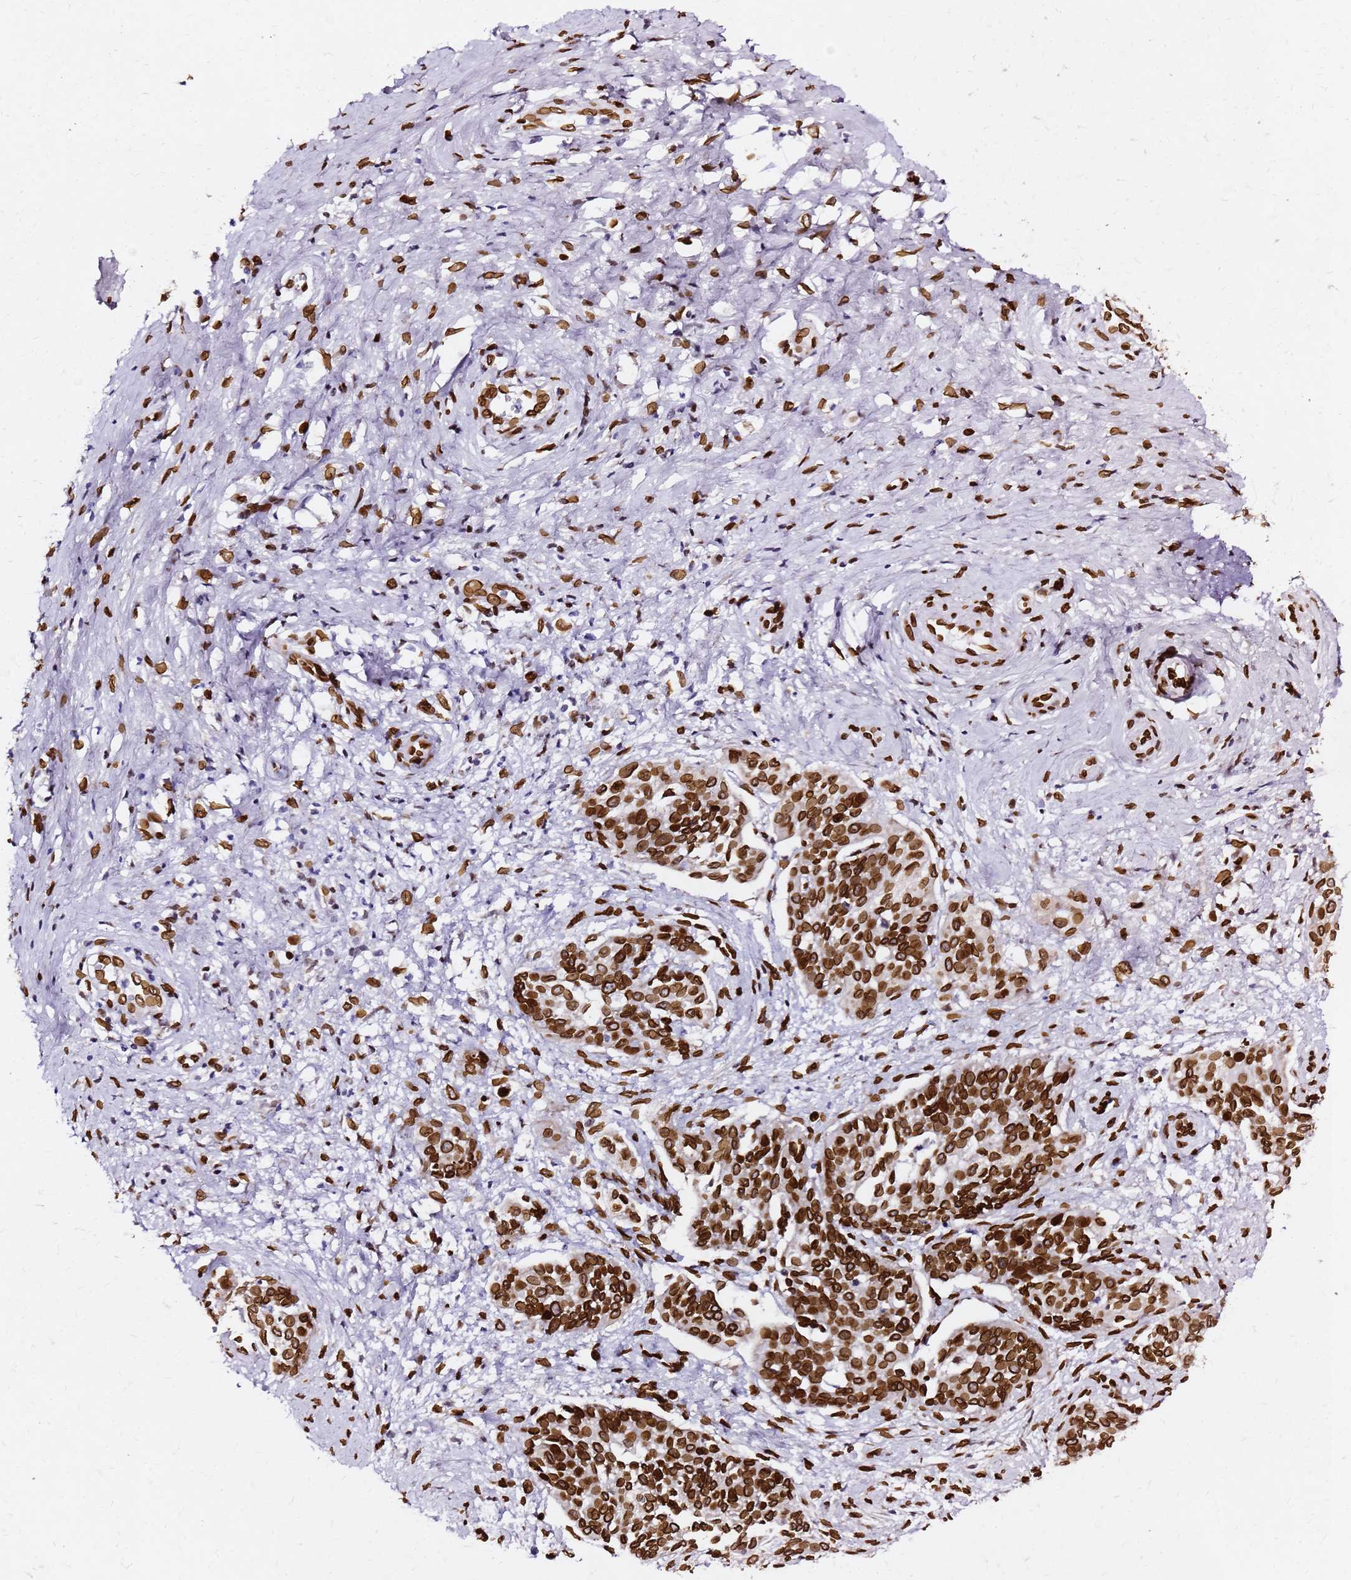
{"staining": {"intensity": "strong", "quantity": ">75%", "location": "cytoplasmic/membranous,nuclear"}, "tissue": "cervical cancer", "cell_type": "Tumor cells", "image_type": "cancer", "snomed": [{"axis": "morphology", "description": "Squamous cell carcinoma, NOS"}, {"axis": "topography", "description": "Cervix"}], "caption": "Human cervical cancer (squamous cell carcinoma) stained for a protein (brown) shows strong cytoplasmic/membranous and nuclear positive positivity in approximately >75% of tumor cells.", "gene": "C6orf141", "patient": {"sex": "female", "age": 44}}